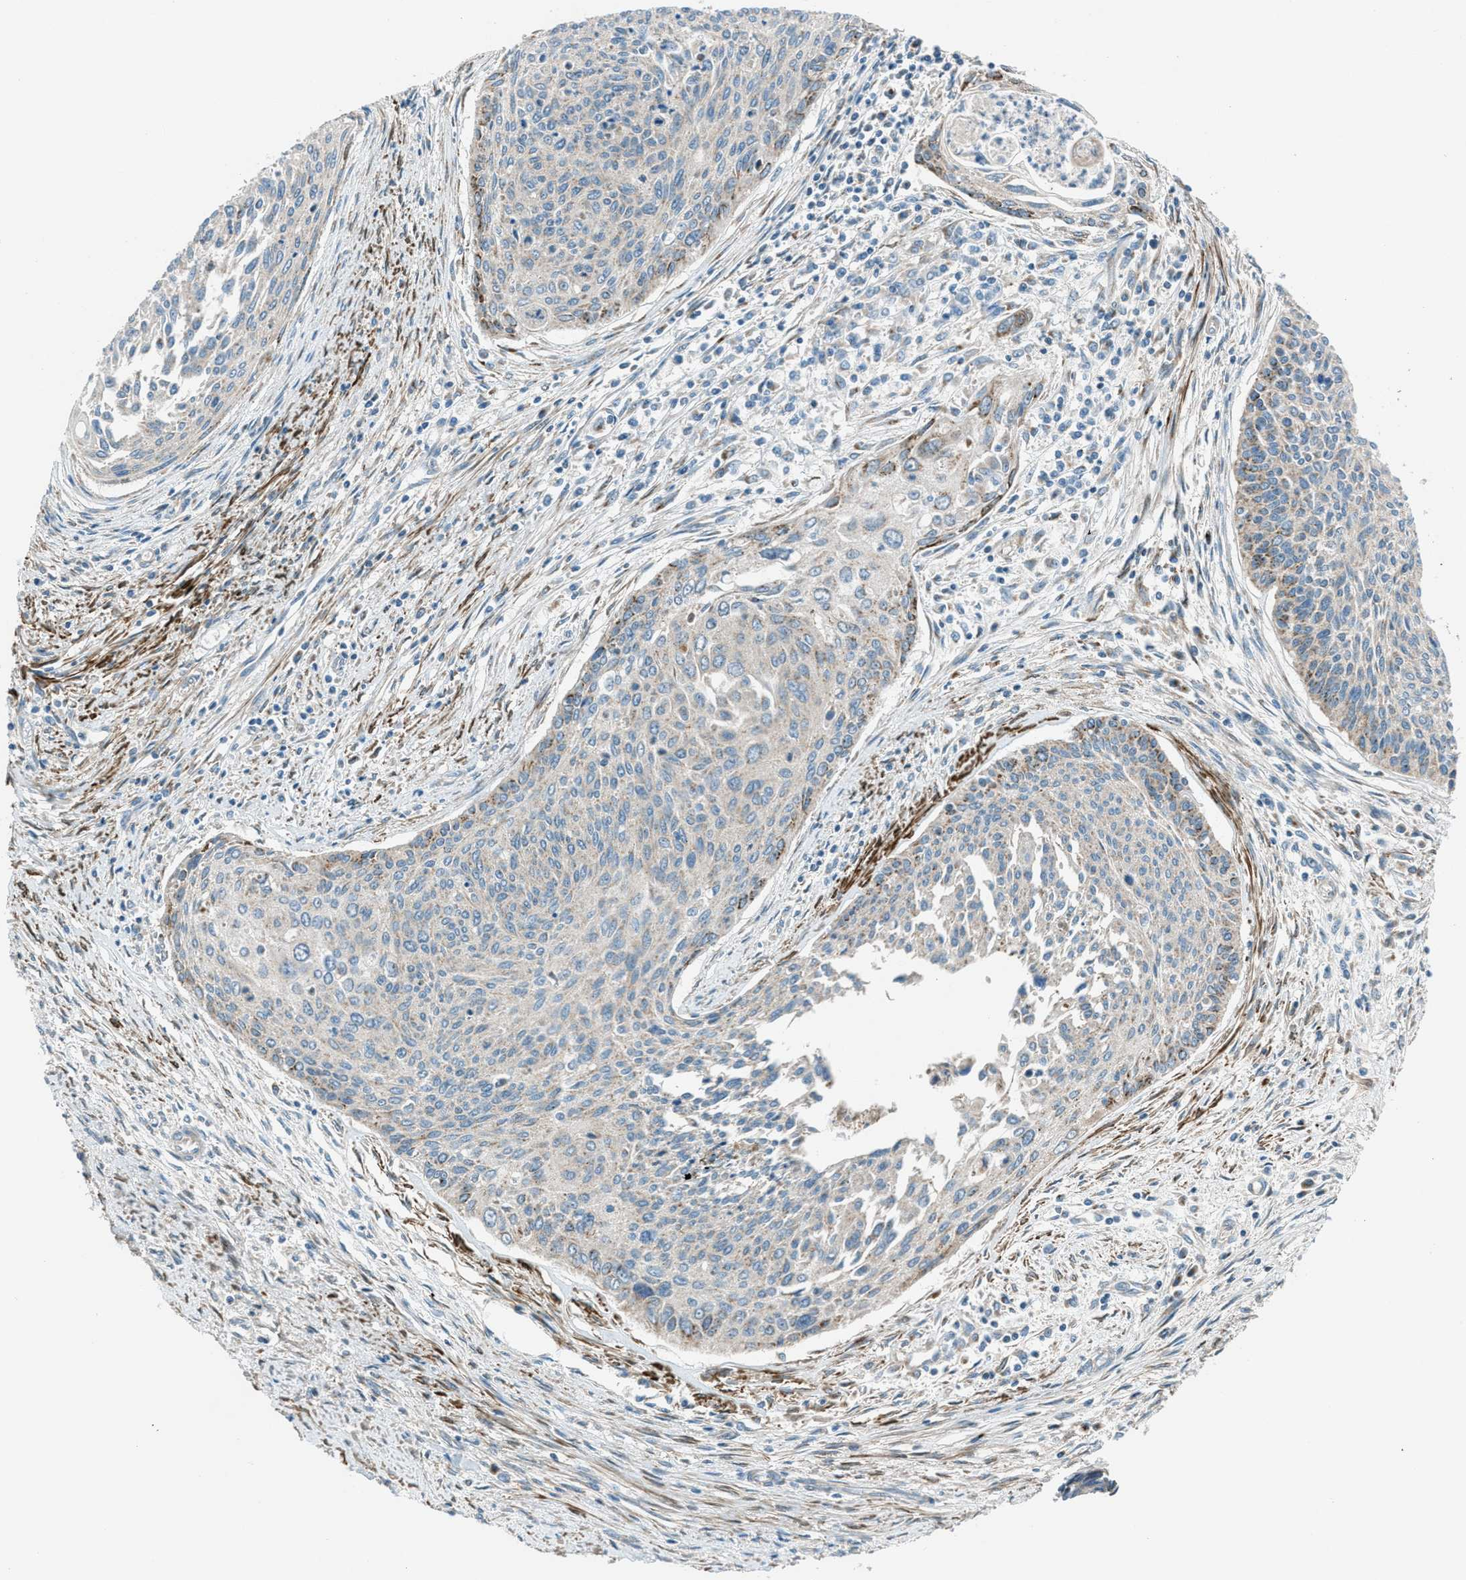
{"staining": {"intensity": "moderate", "quantity": "<25%", "location": "cytoplasmic/membranous"}, "tissue": "cervical cancer", "cell_type": "Tumor cells", "image_type": "cancer", "snomed": [{"axis": "morphology", "description": "Squamous cell carcinoma, NOS"}, {"axis": "topography", "description": "Cervix"}], "caption": "Protein staining shows moderate cytoplasmic/membranous positivity in approximately <25% of tumor cells in cervical cancer. The protein of interest is shown in brown color, while the nuclei are stained blue.", "gene": "BCKDK", "patient": {"sex": "female", "age": 55}}